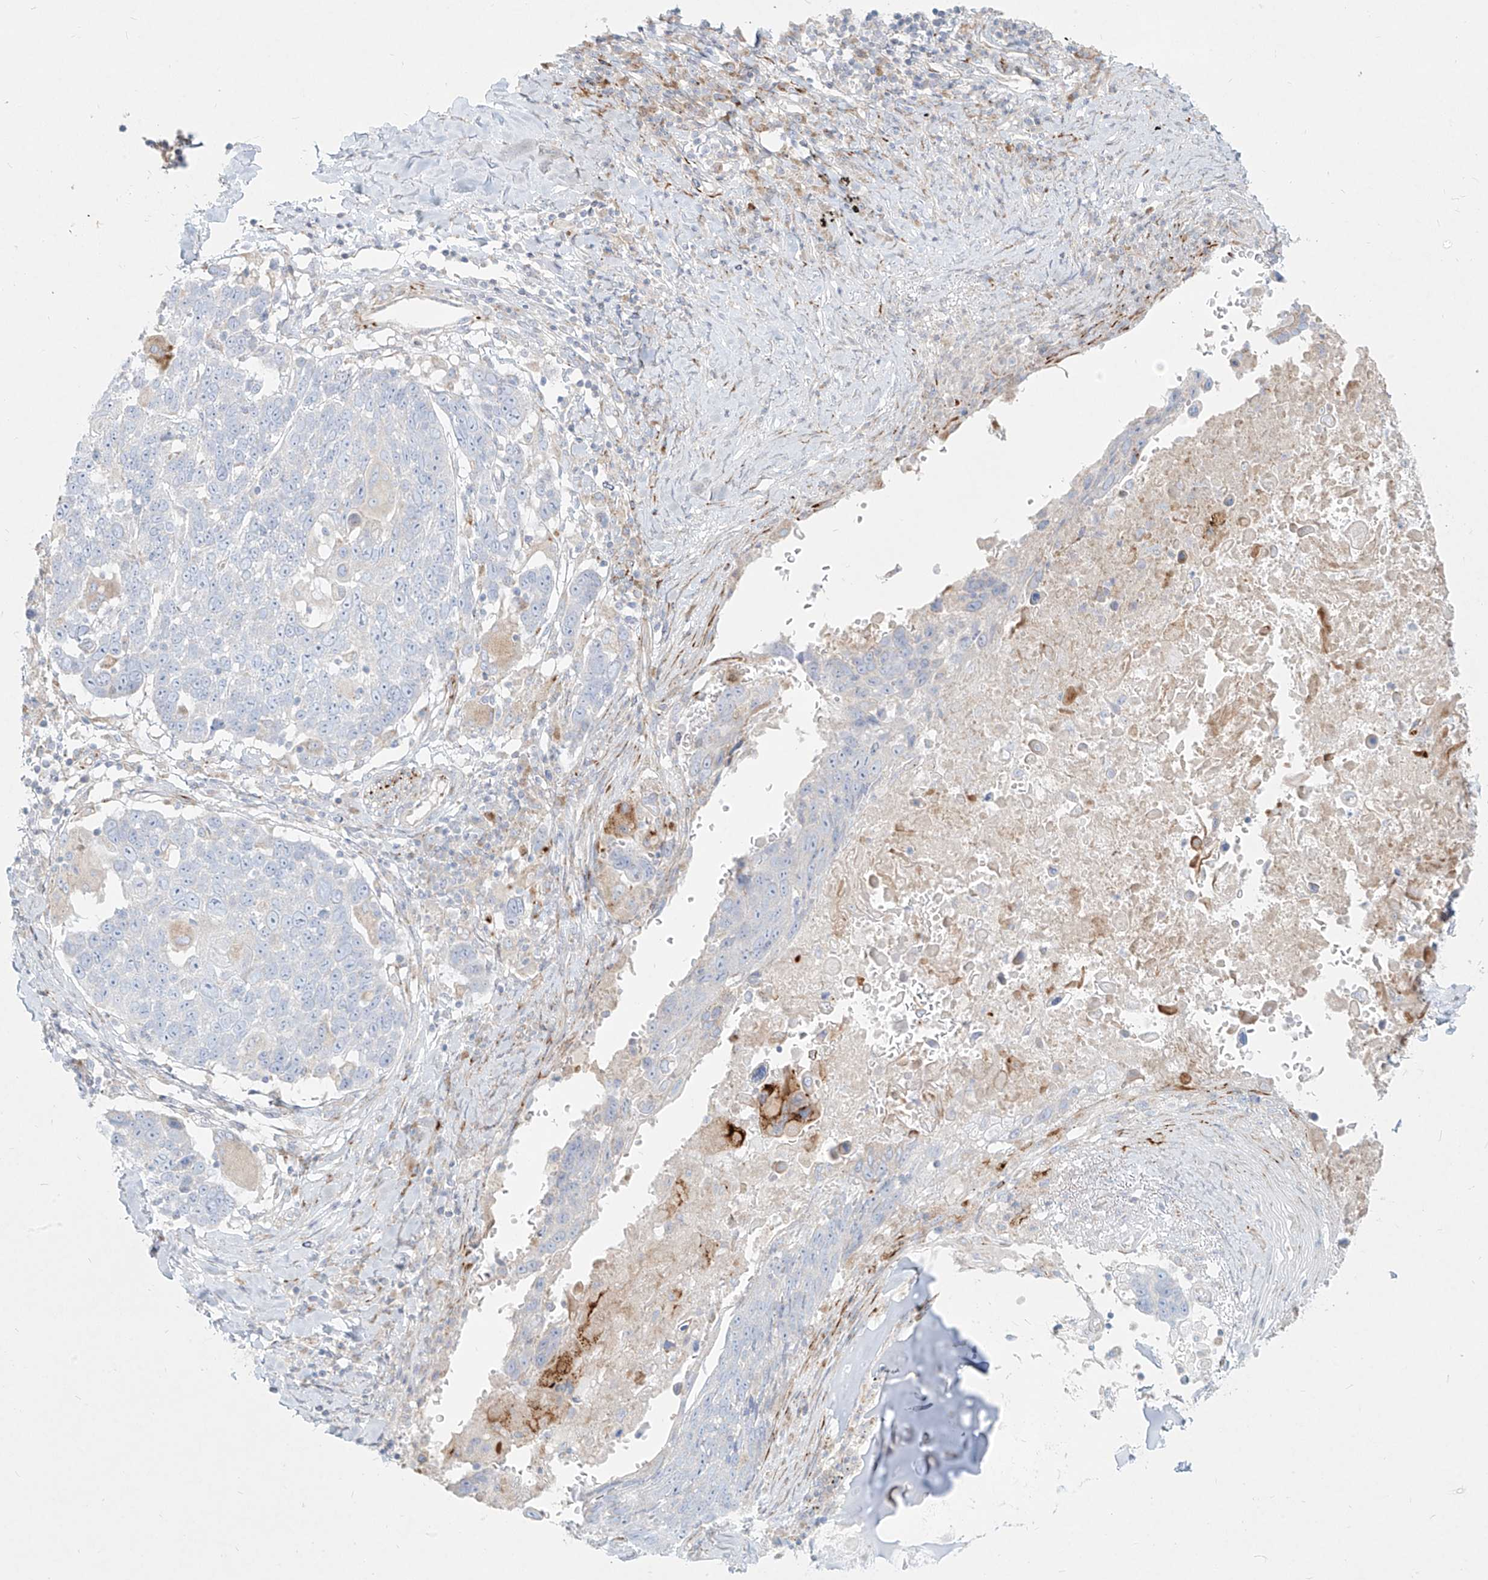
{"staining": {"intensity": "negative", "quantity": "none", "location": "none"}, "tissue": "lung cancer", "cell_type": "Tumor cells", "image_type": "cancer", "snomed": [{"axis": "morphology", "description": "Squamous cell carcinoma, NOS"}, {"axis": "topography", "description": "Lung"}], "caption": "This is a micrograph of IHC staining of lung cancer (squamous cell carcinoma), which shows no staining in tumor cells.", "gene": "MTX2", "patient": {"sex": "male", "age": 66}}